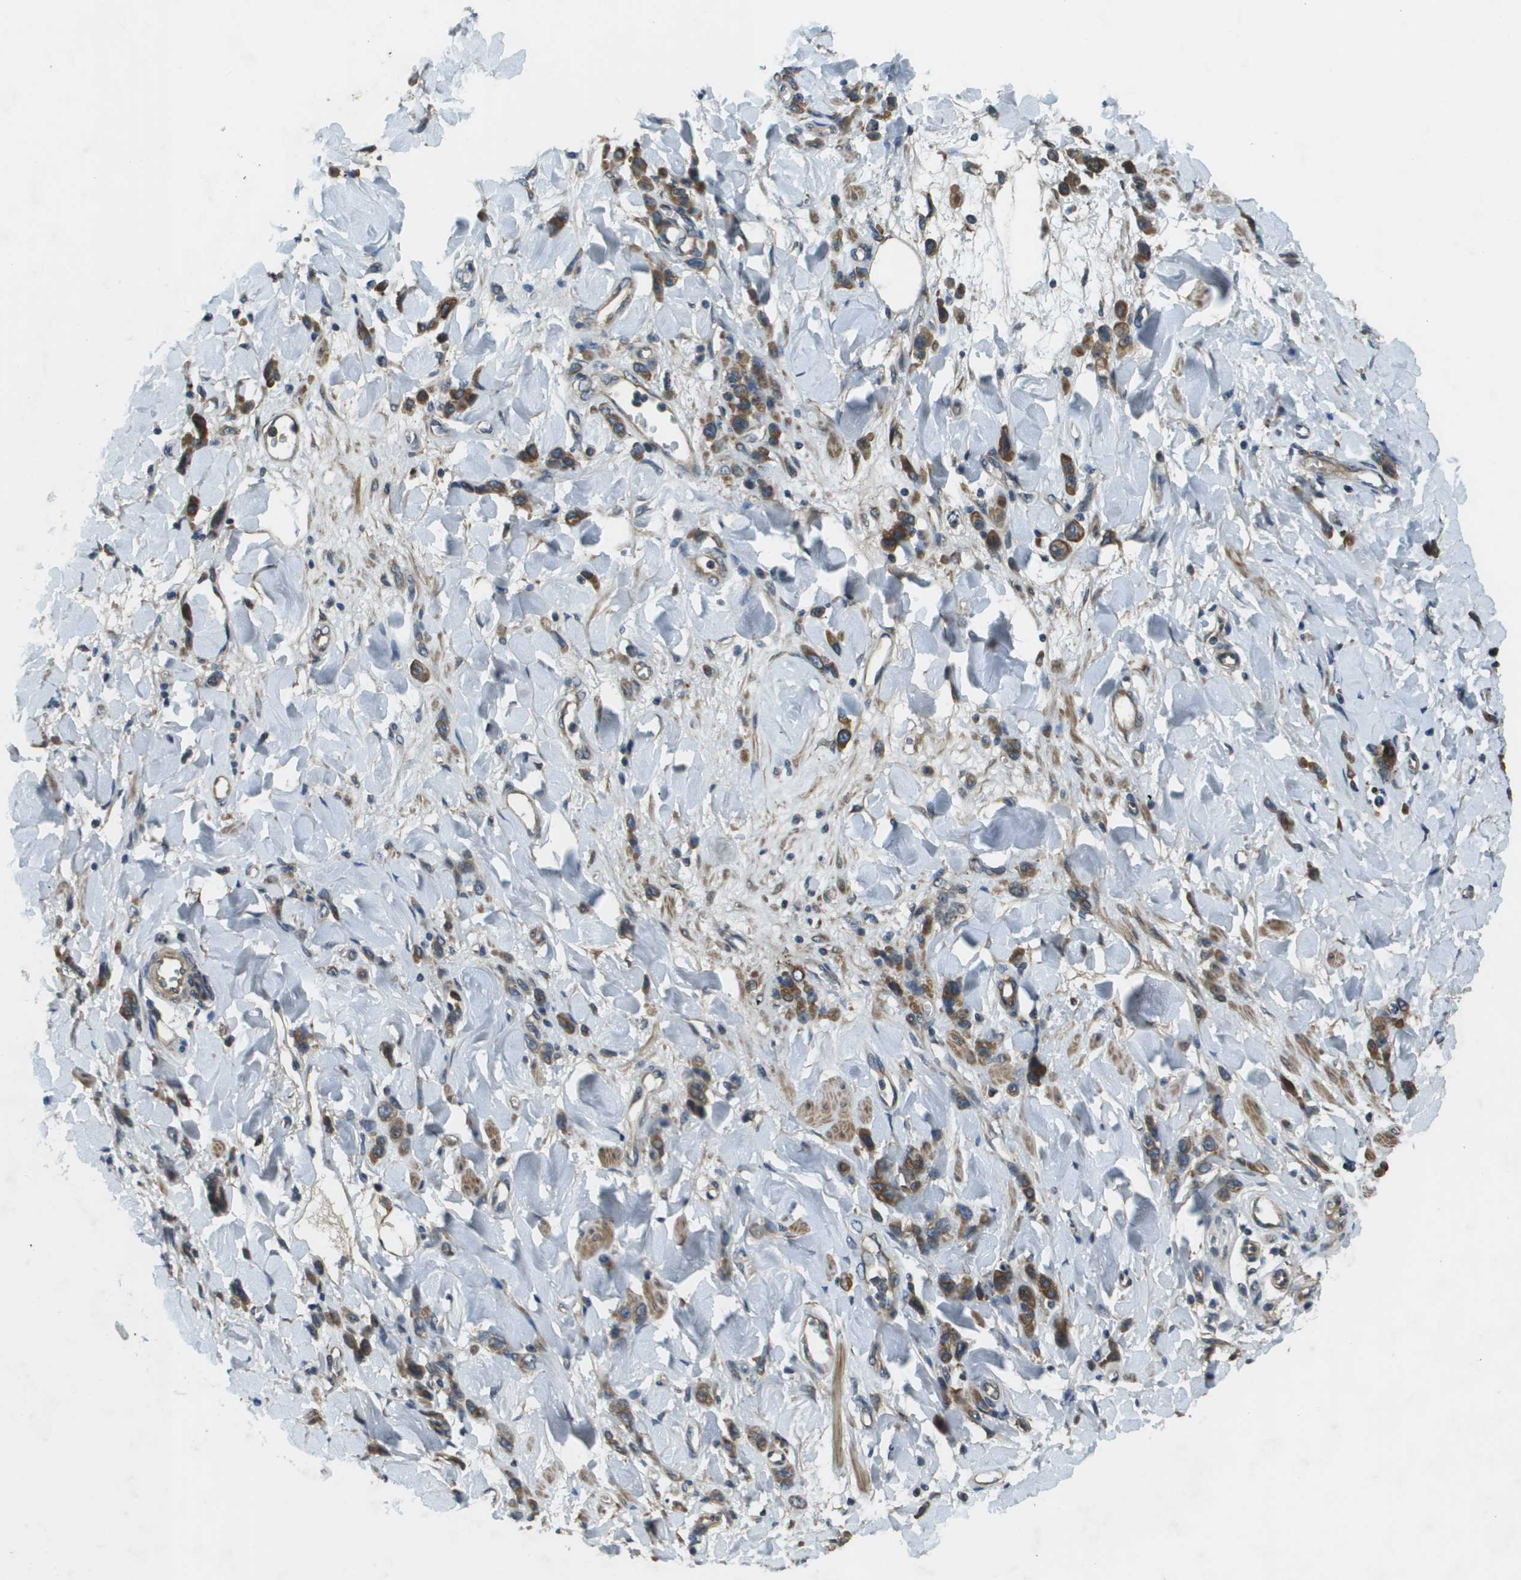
{"staining": {"intensity": "moderate", "quantity": ">75%", "location": "cytoplasmic/membranous"}, "tissue": "stomach cancer", "cell_type": "Tumor cells", "image_type": "cancer", "snomed": [{"axis": "morphology", "description": "Normal tissue, NOS"}, {"axis": "morphology", "description": "Adenocarcinoma, NOS"}, {"axis": "topography", "description": "Stomach"}], "caption": "Approximately >75% of tumor cells in human adenocarcinoma (stomach) display moderate cytoplasmic/membranous protein positivity as visualized by brown immunohistochemical staining.", "gene": "CDKN2C", "patient": {"sex": "male", "age": 82}}